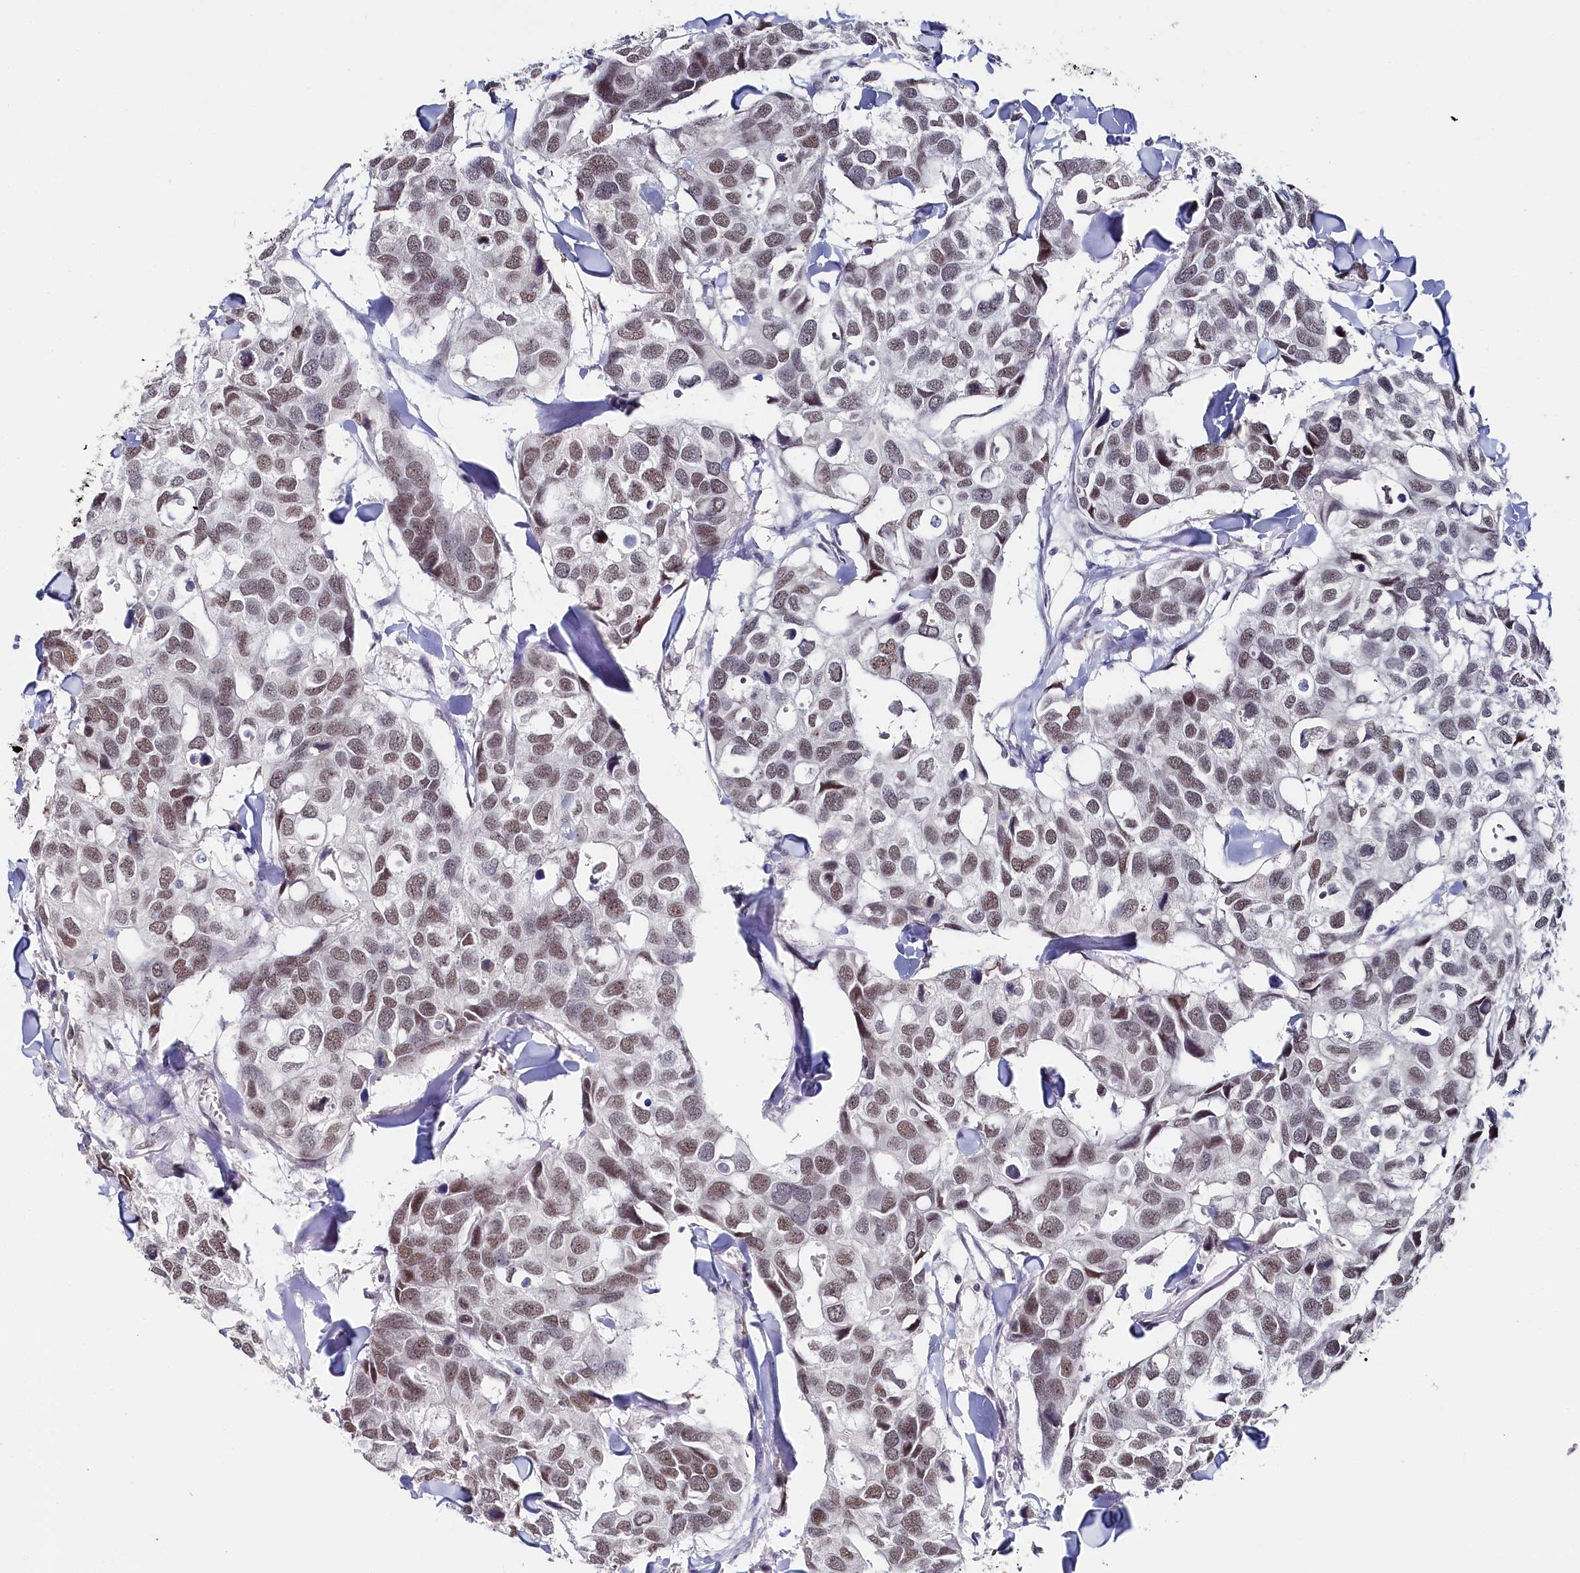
{"staining": {"intensity": "moderate", "quantity": ">75%", "location": "nuclear"}, "tissue": "breast cancer", "cell_type": "Tumor cells", "image_type": "cancer", "snomed": [{"axis": "morphology", "description": "Duct carcinoma"}, {"axis": "topography", "description": "Breast"}], "caption": "Tumor cells display moderate nuclear expression in about >75% of cells in breast infiltrating ductal carcinoma.", "gene": "TIGD4", "patient": {"sex": "female", "age": 83}}